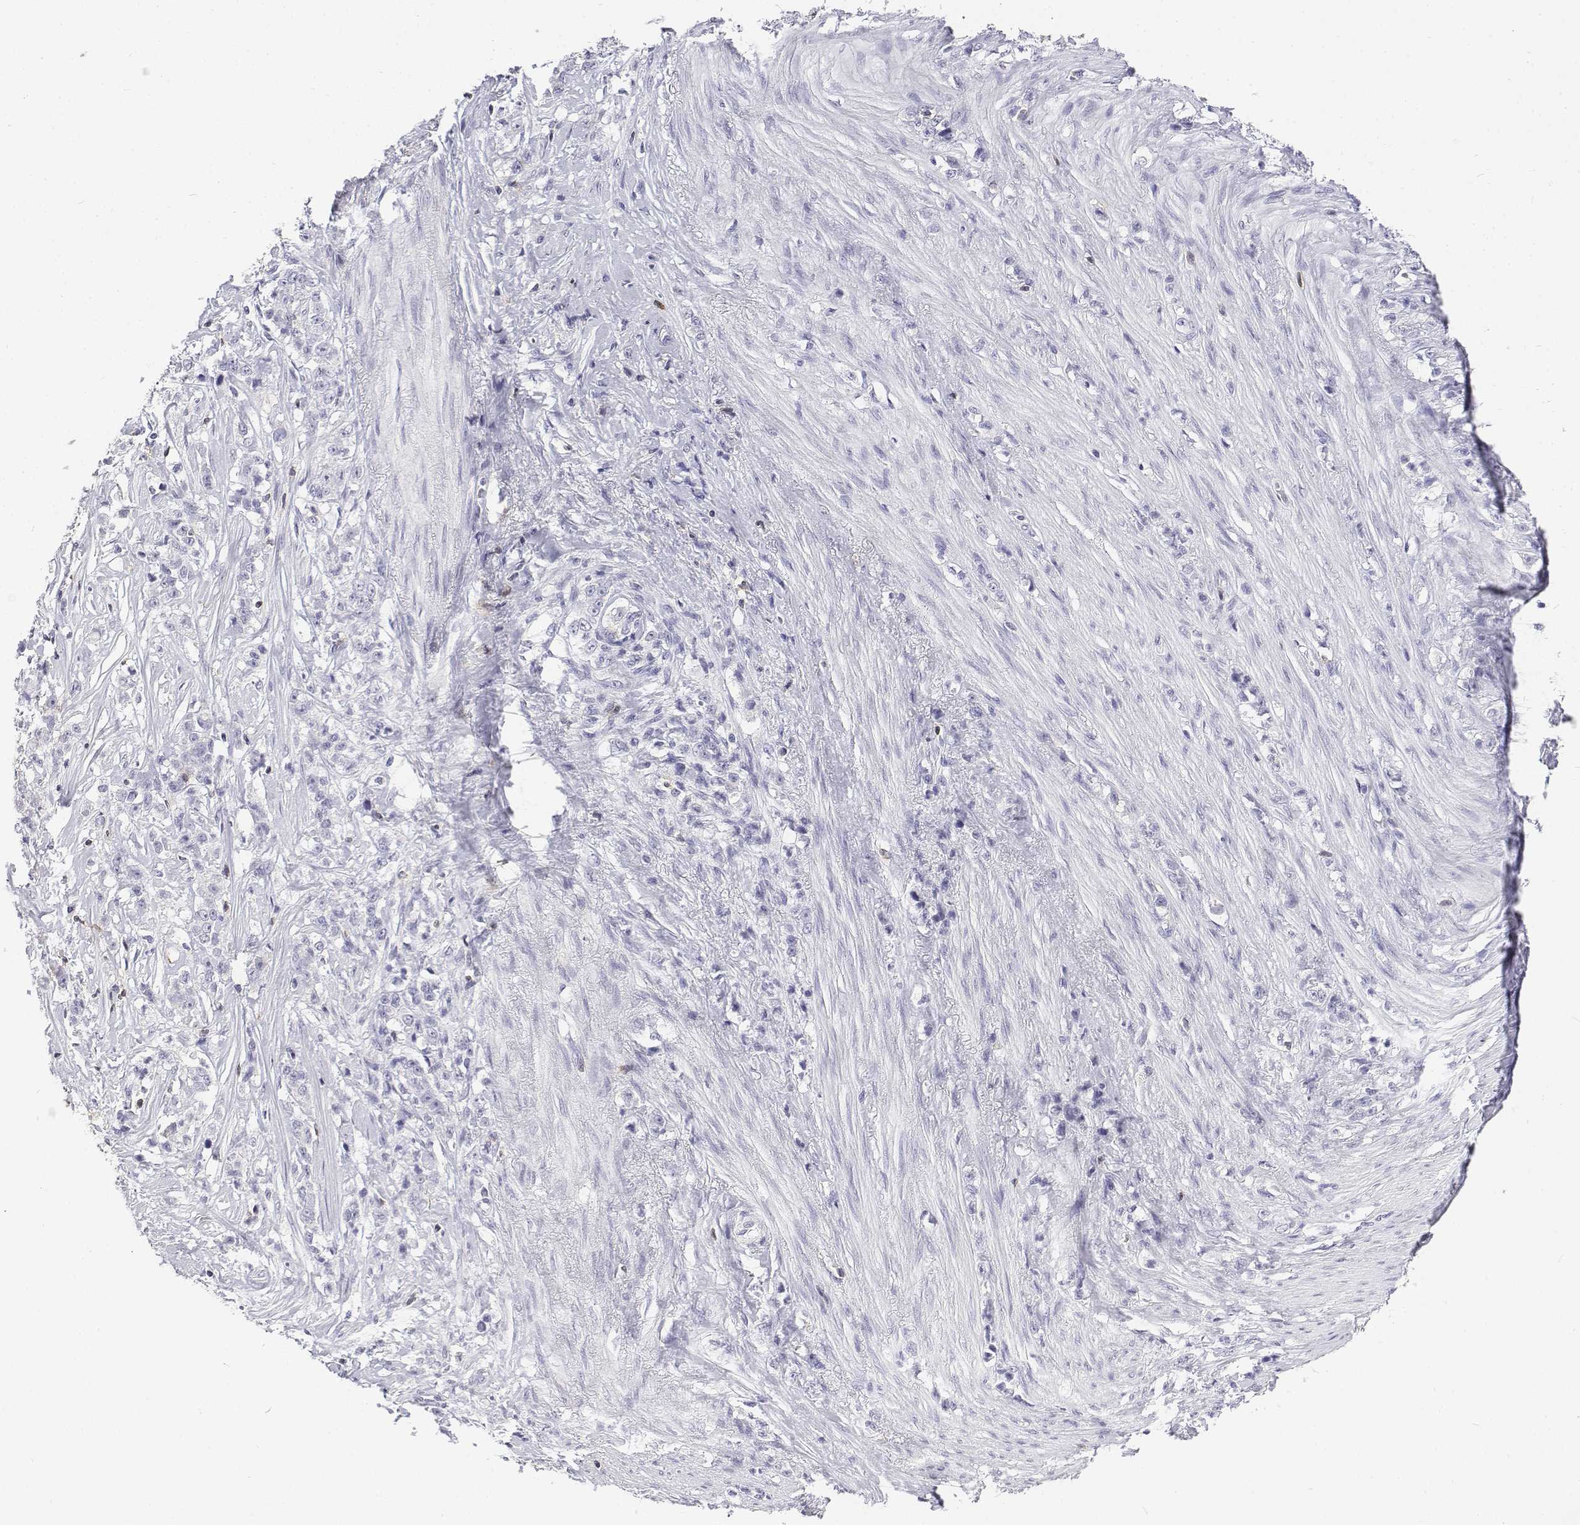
{"staining": {"intensity": "negative", "quantity": "none", "location": "none"}, "tissue": "stomach cancer", "cell_type": "Tumor cells", "image_type": "cancer", "snomed": [{"axis": "morphology", "description": "Adenocarcinoma, NOS"}, {"axis": "topography", "description": "Stomach, lower"}], "caption": "Stomach cancer stained for a protein using immunohistochemistry (IHC) reveals no staining tumor cells.", "gene": "CD3E", "patient": {"sex": "male", "age": 88}}